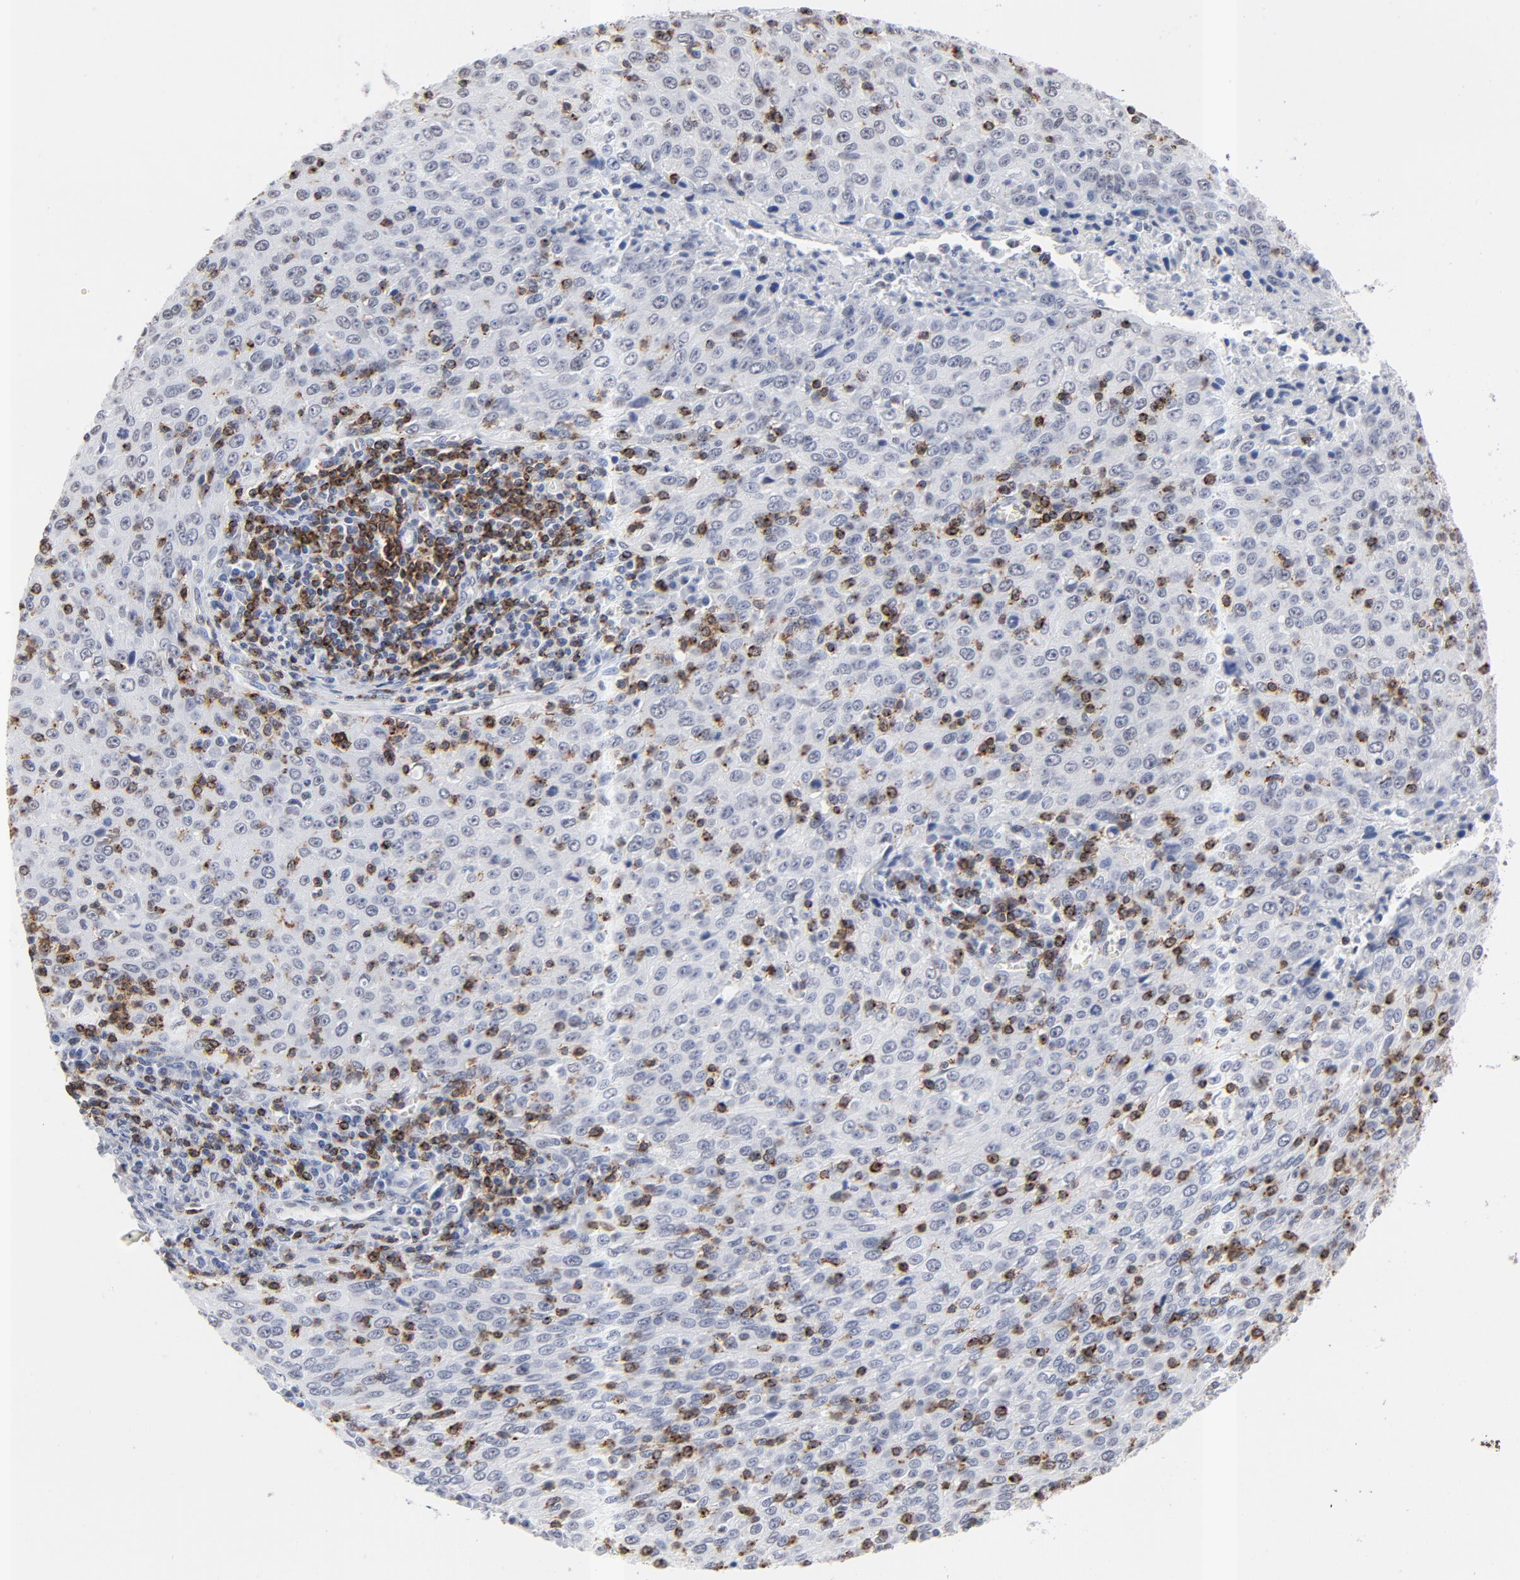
{"staining": {"intensity": "negative", "quantity": "none", "location": "none"}, "tissue": "cervical cancer", "cell_type": "Tumor cells", "image_type": "cancer", "snomed": [{"axis": "morphology", "description": "Squamous cell carcinoma, NOS"}, {"axis": "topography", "description": "Cervix"}], "caption": "Cervical cancer was stained to show a protein in brown. There is no significant staining in tumor cells.", "gene": "CD2", "patient": {"sex": "female", "age": 27}}